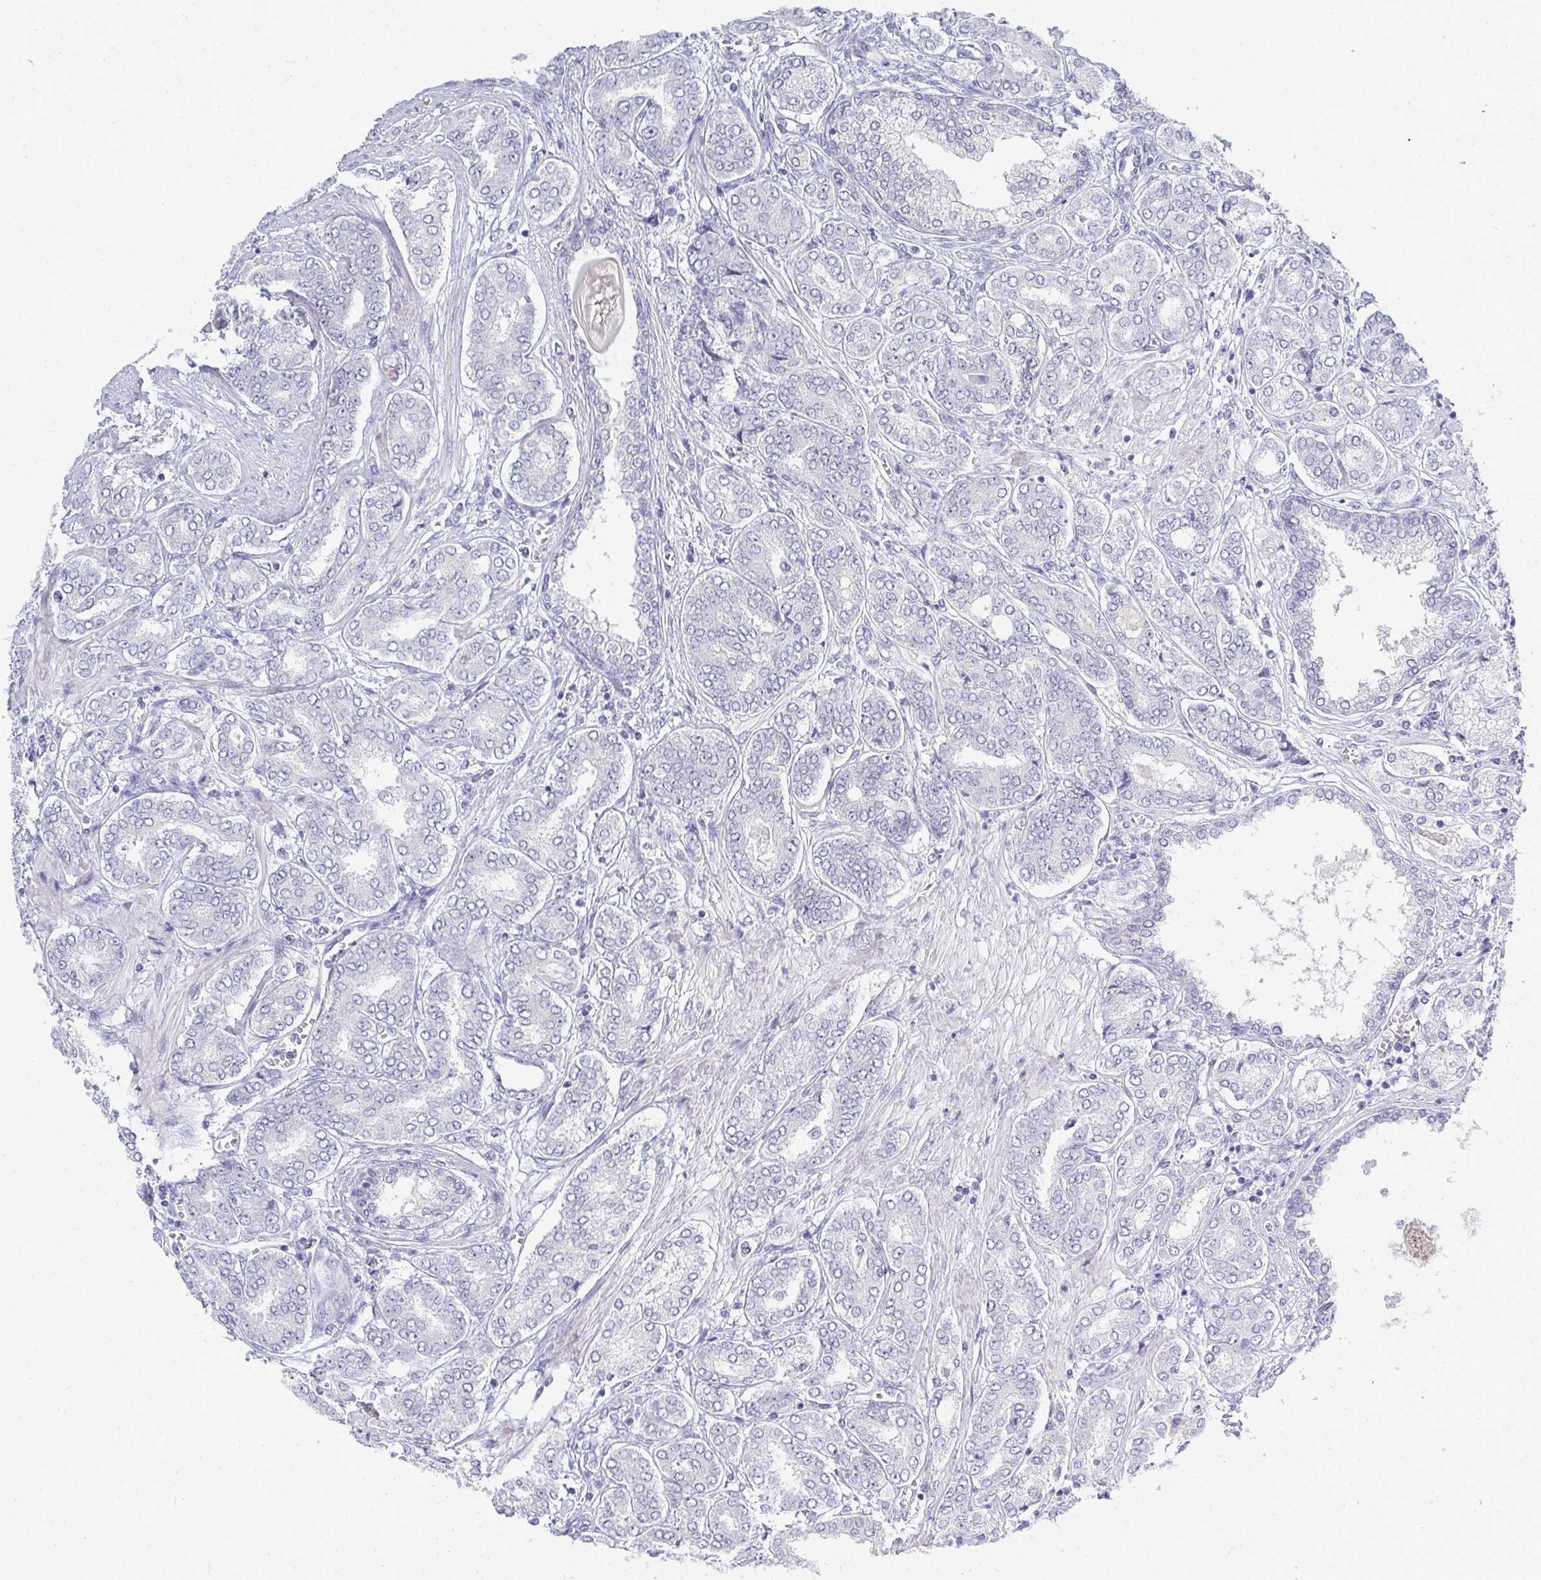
{"staining": {"intensity": "negative", "quantity": "none", "location": "none"}, "tissue": "prostate cancer", "cell_type": "Tumor cells", "image_type": "cancer", "snomed": [{"axis": "morphology", "description": "Adenocarcinoma, High grade"}, {"axis": "topography", "description": "Prostate"}], "caption": "DAB immunohistochemical staining of prostate cancer (adenocarcinoma (high-grade)) shows no significant expression in tumor cells. (DAB IHC with hematoxylin counter stain).", "gene": "TMEM82", "patient": {"sex": "male", "age": 72}}